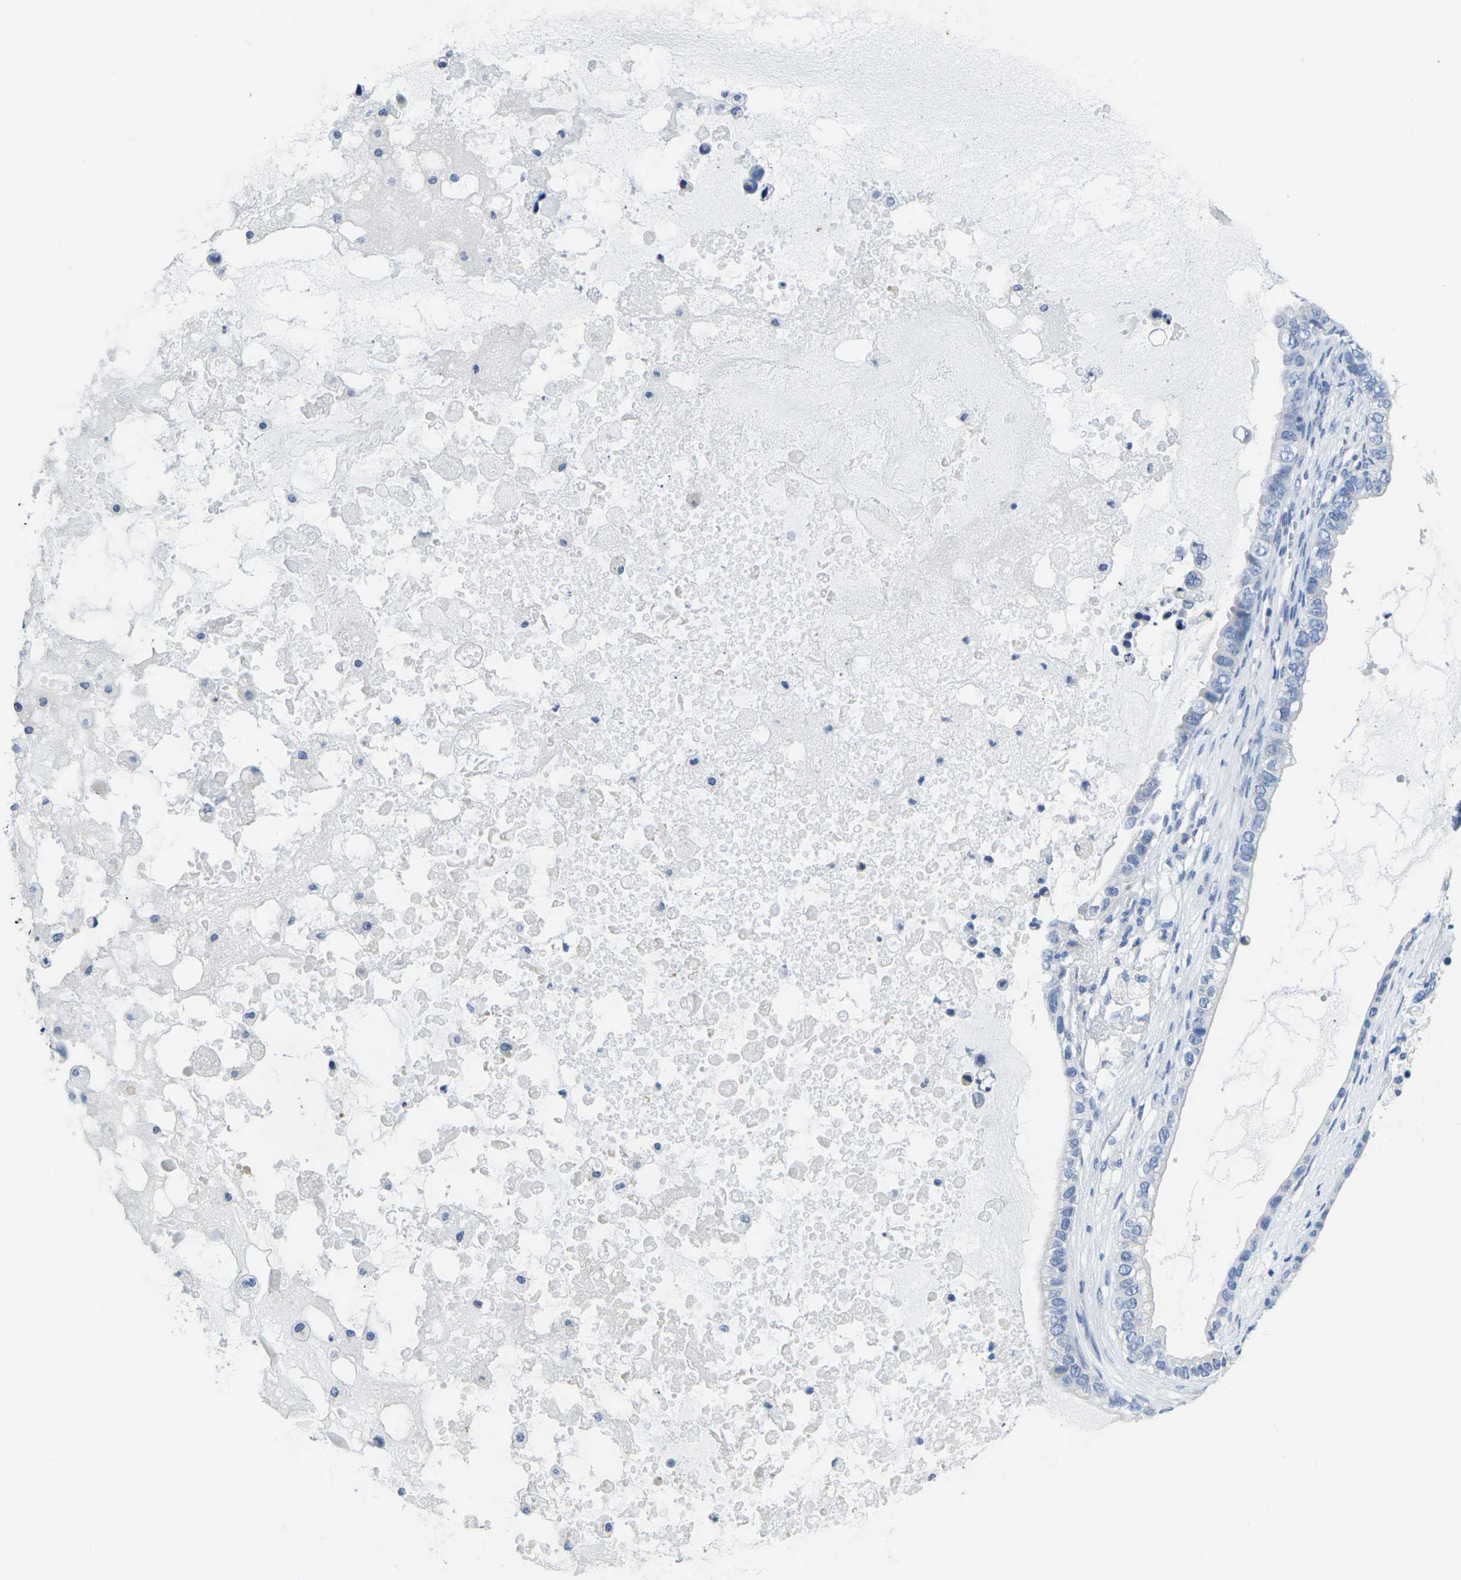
{"staining": {"intensity": "negative", "quantity": "none", "location": "none"}, "tissue": "ovarian cancer", "cell_type": "Tumor cells", "image_type": "cancer", "snomed": [{"axis": "morphology", "description": "Cystadenocarcinoma, mucinous, NOS"}, {"axis": "topography", "description": "Ovary"}], "caption": "Image shows no protein expression in tumor cells of ovarian mucinous cystadenocarcinoma tissue.", "gene": "CRK", "patient": {"sex": "female", "age": 80}}